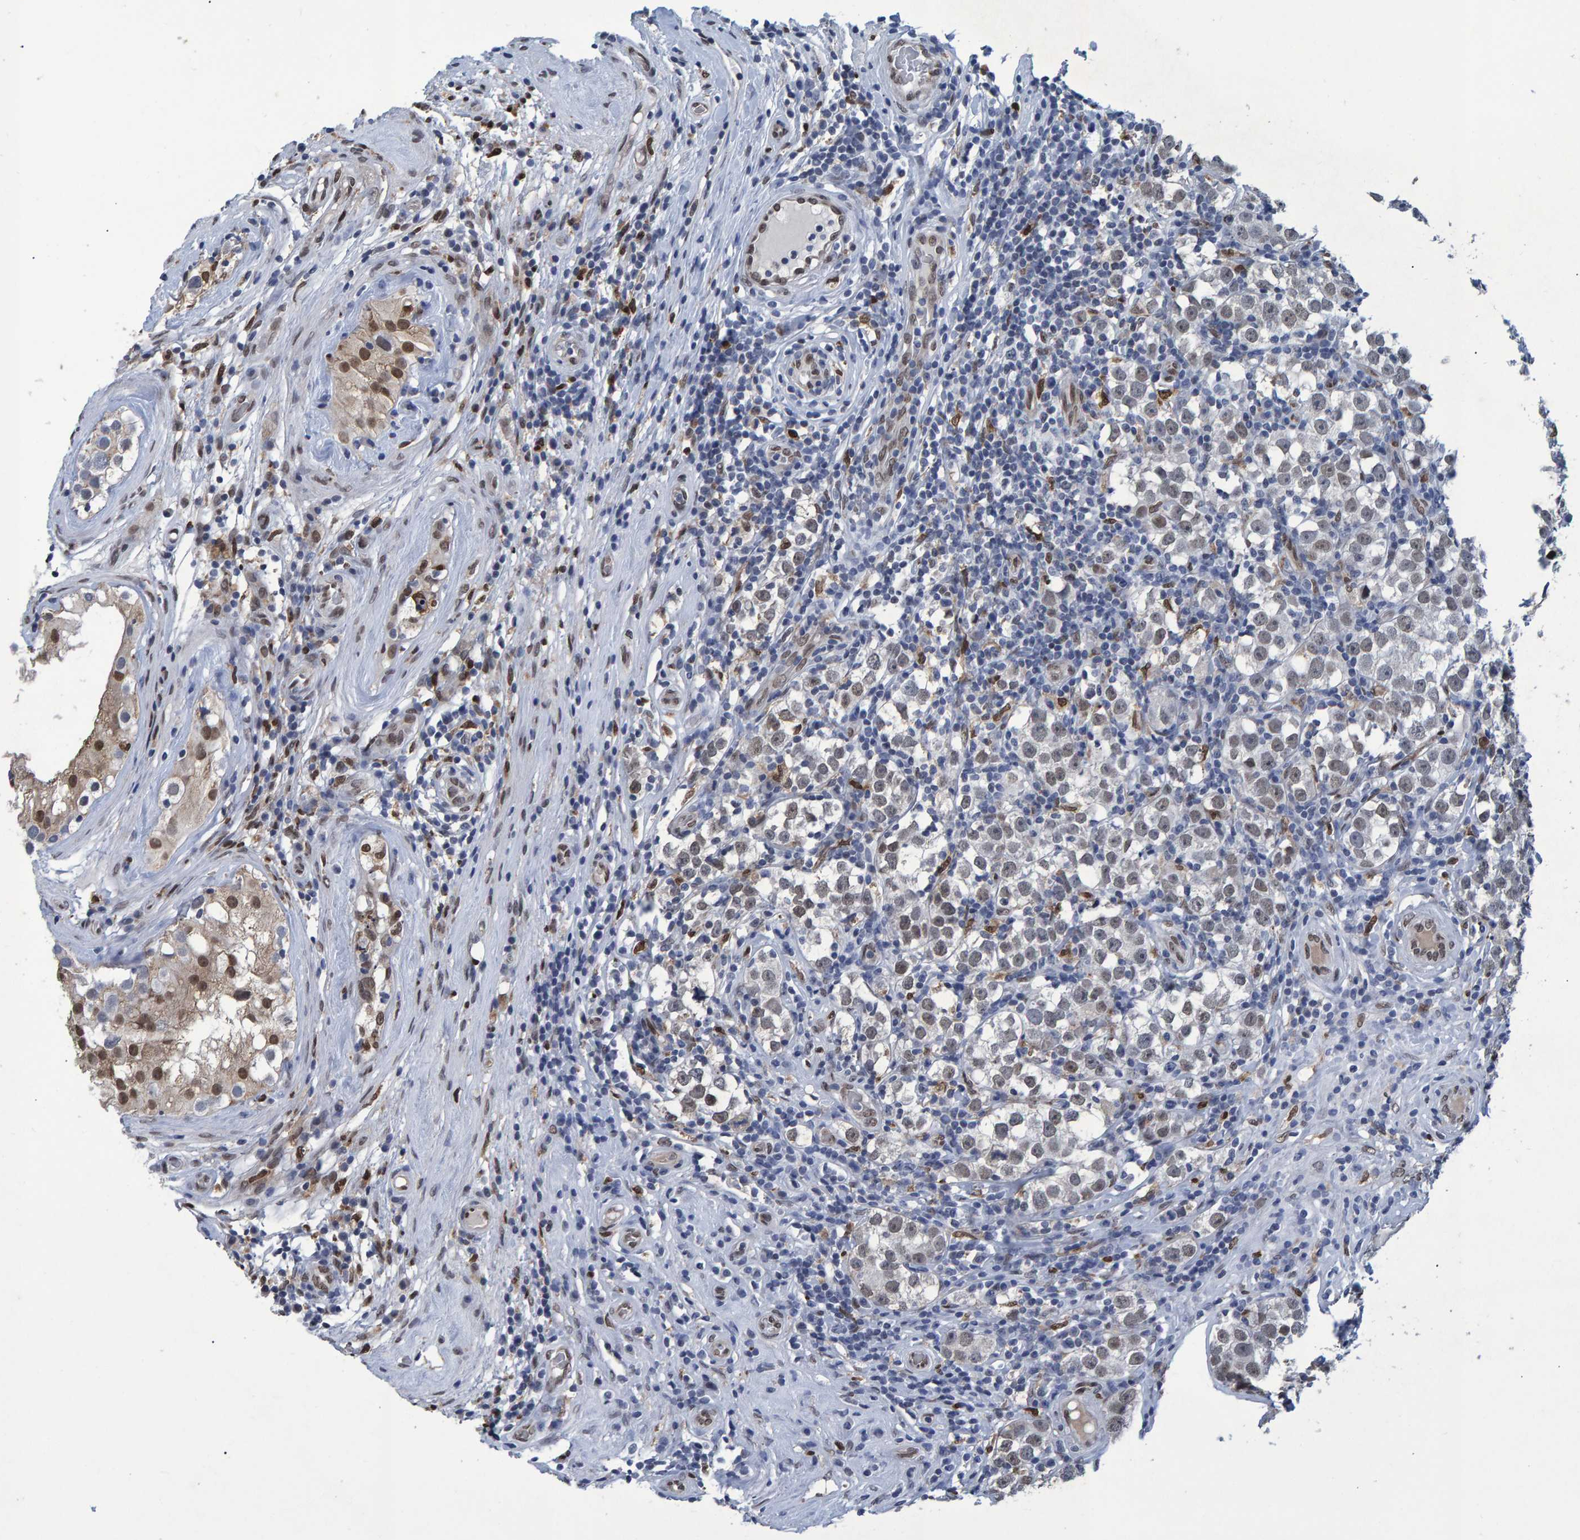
{"staining": {"intensity": "weak", "quantity": ">75%", "location": "nuclear"}, "tissue": "testis cancer", "cell_type": "Tumor cells", "image_type": "cancer", "snomed": [{"axis": "morphology", "description": "Normal tissue, NOS"}, {"axis": "morphology", "description": "Seminoma, NOS"}, {"axis": "topography", "description": "Testis"}], "caption": "Testis seminoma tissue shows weak nuclear expression in about >75% of tumor cells", "gene": "QKI", "patient": {"sex": "male", "age": 43}}